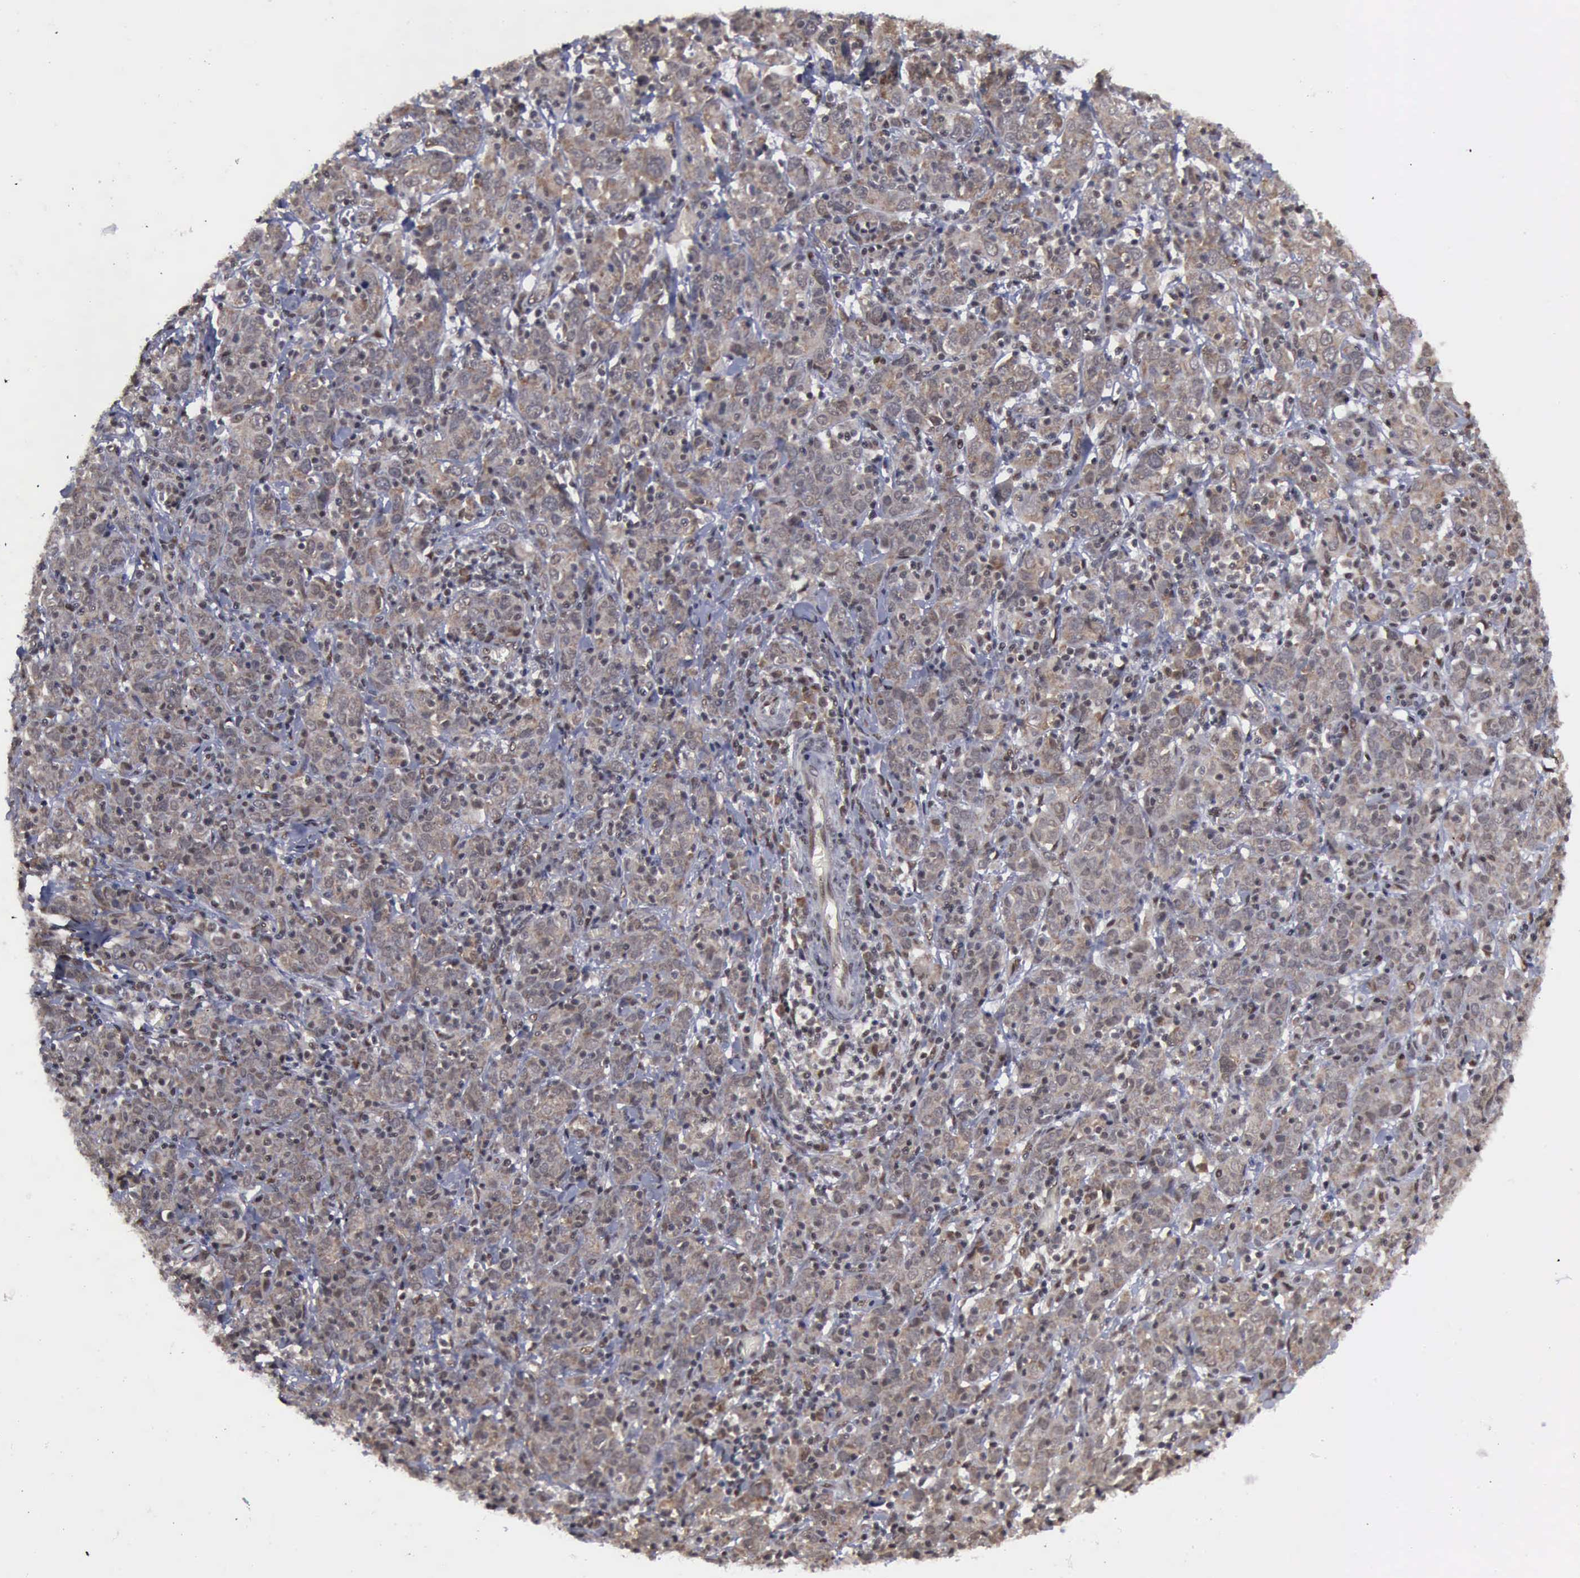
{"staining": {"intensity": "weak", "quantity": ">75%", "location": "cytoplasmic/membranous"}, "tissue": "cervical cancer", "cell_type": "Tumor cells", "image_type": "cancer", "snomed": [{"axis": "morphology", "description": "Normal tissue, NOS"}, {"axis": "morphology", "description": "Squamous cell carcinoma, NOS"}, {"axis": "topography", "description": "Cervix"}], "caption": "A histopathology image showing weak cytoplasmic/membranous staining in about >75% of tumor cells in cervical cancer (squamous cell carcinoma), as visualized by brown immunohistochemical staining.", "gene": "RTCB", "patient": {"sex": "female", "age": 67}}